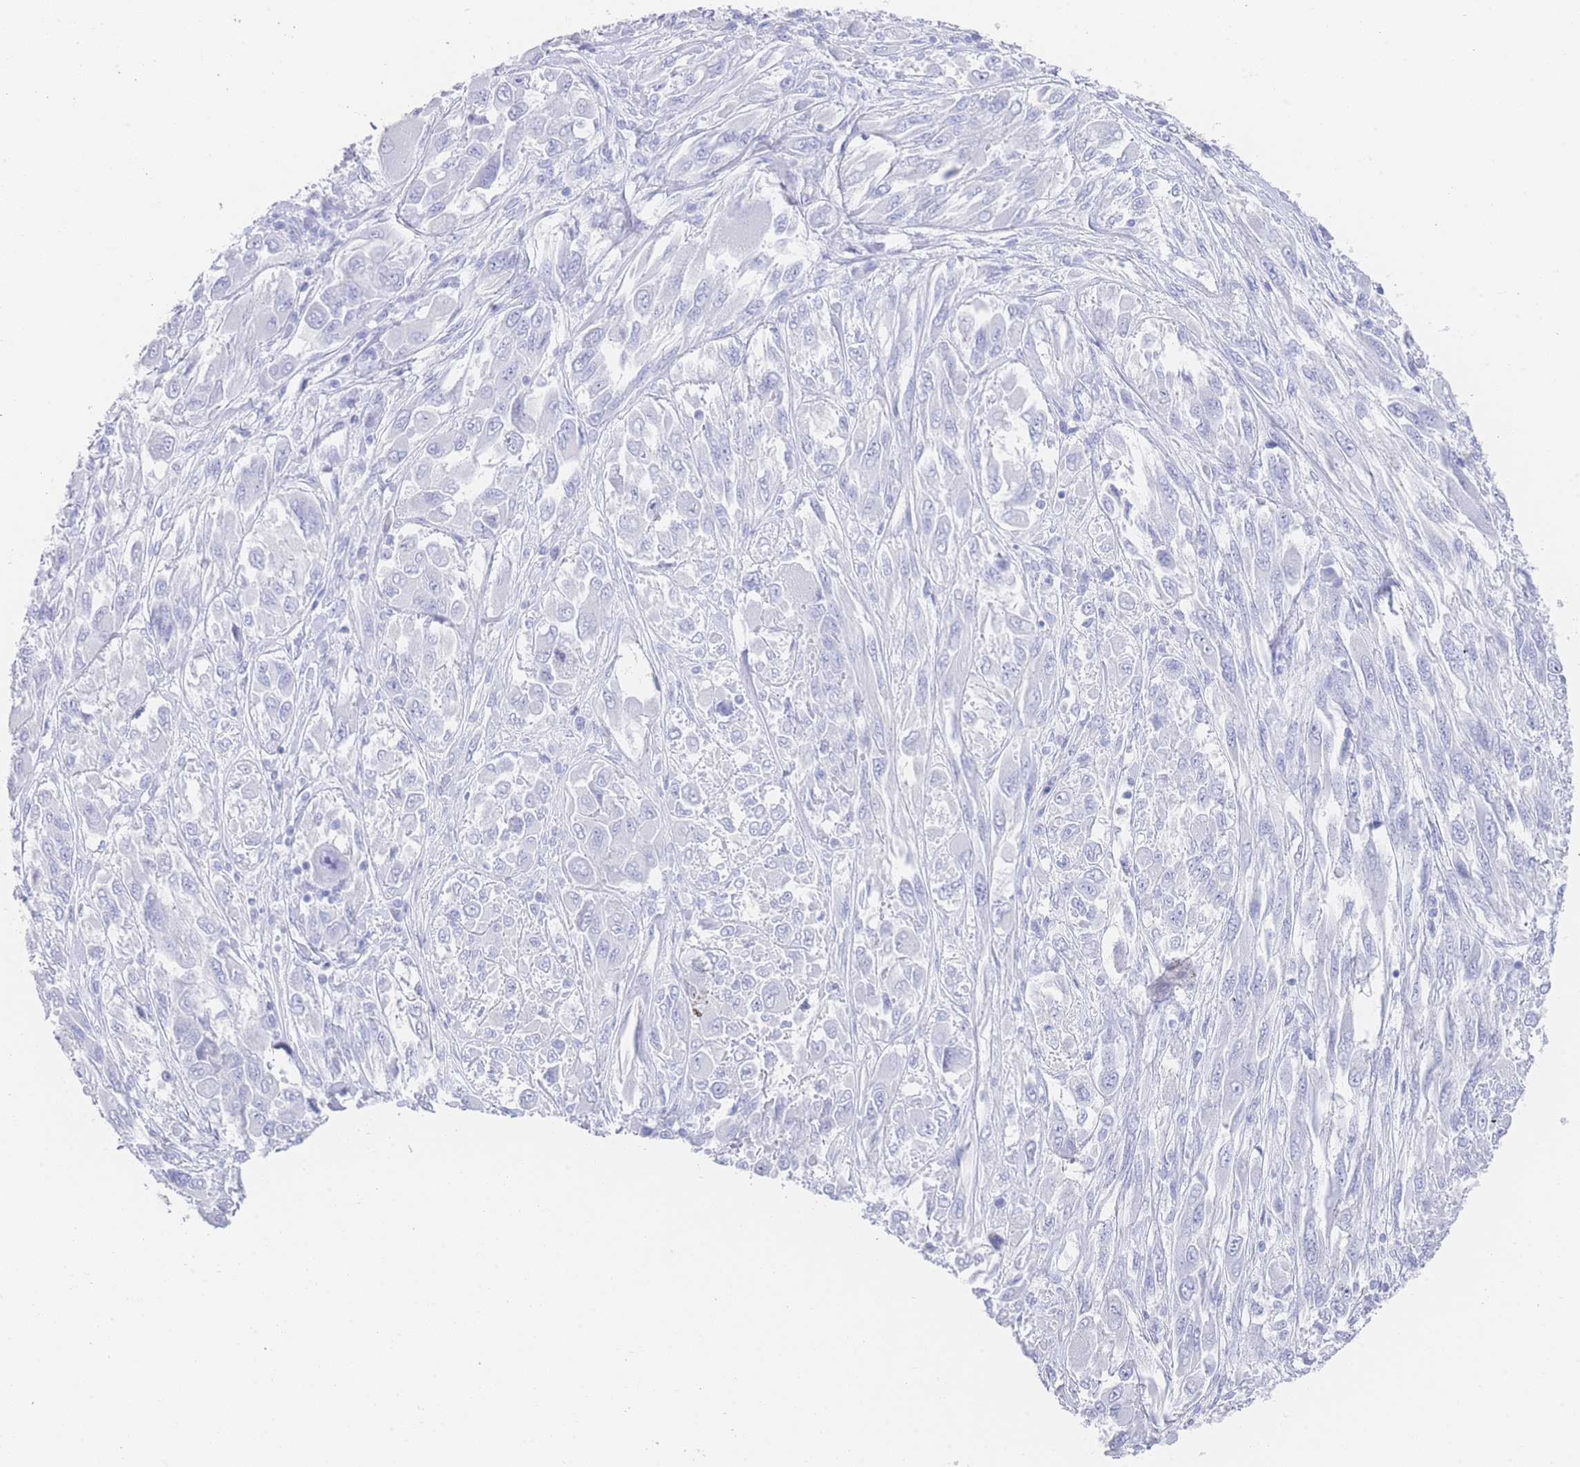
{"staining": {"intensity": "negative", "quantity": "none", "location": "none"}, "tissue": "melanoma", "cell_type": "Tumor cells", "image_type": "cancer", "snomed": [{"axis": "morphology", "description": "Malignant melanoma, NOS"}, {"axis": "topography", "description": "Skin"}], "caption": "Protein analysis of melanoma displays no significant expression in tumor cells.", "gene": "LRRC37A", "patient": {"sex": "female", "age": 91}}